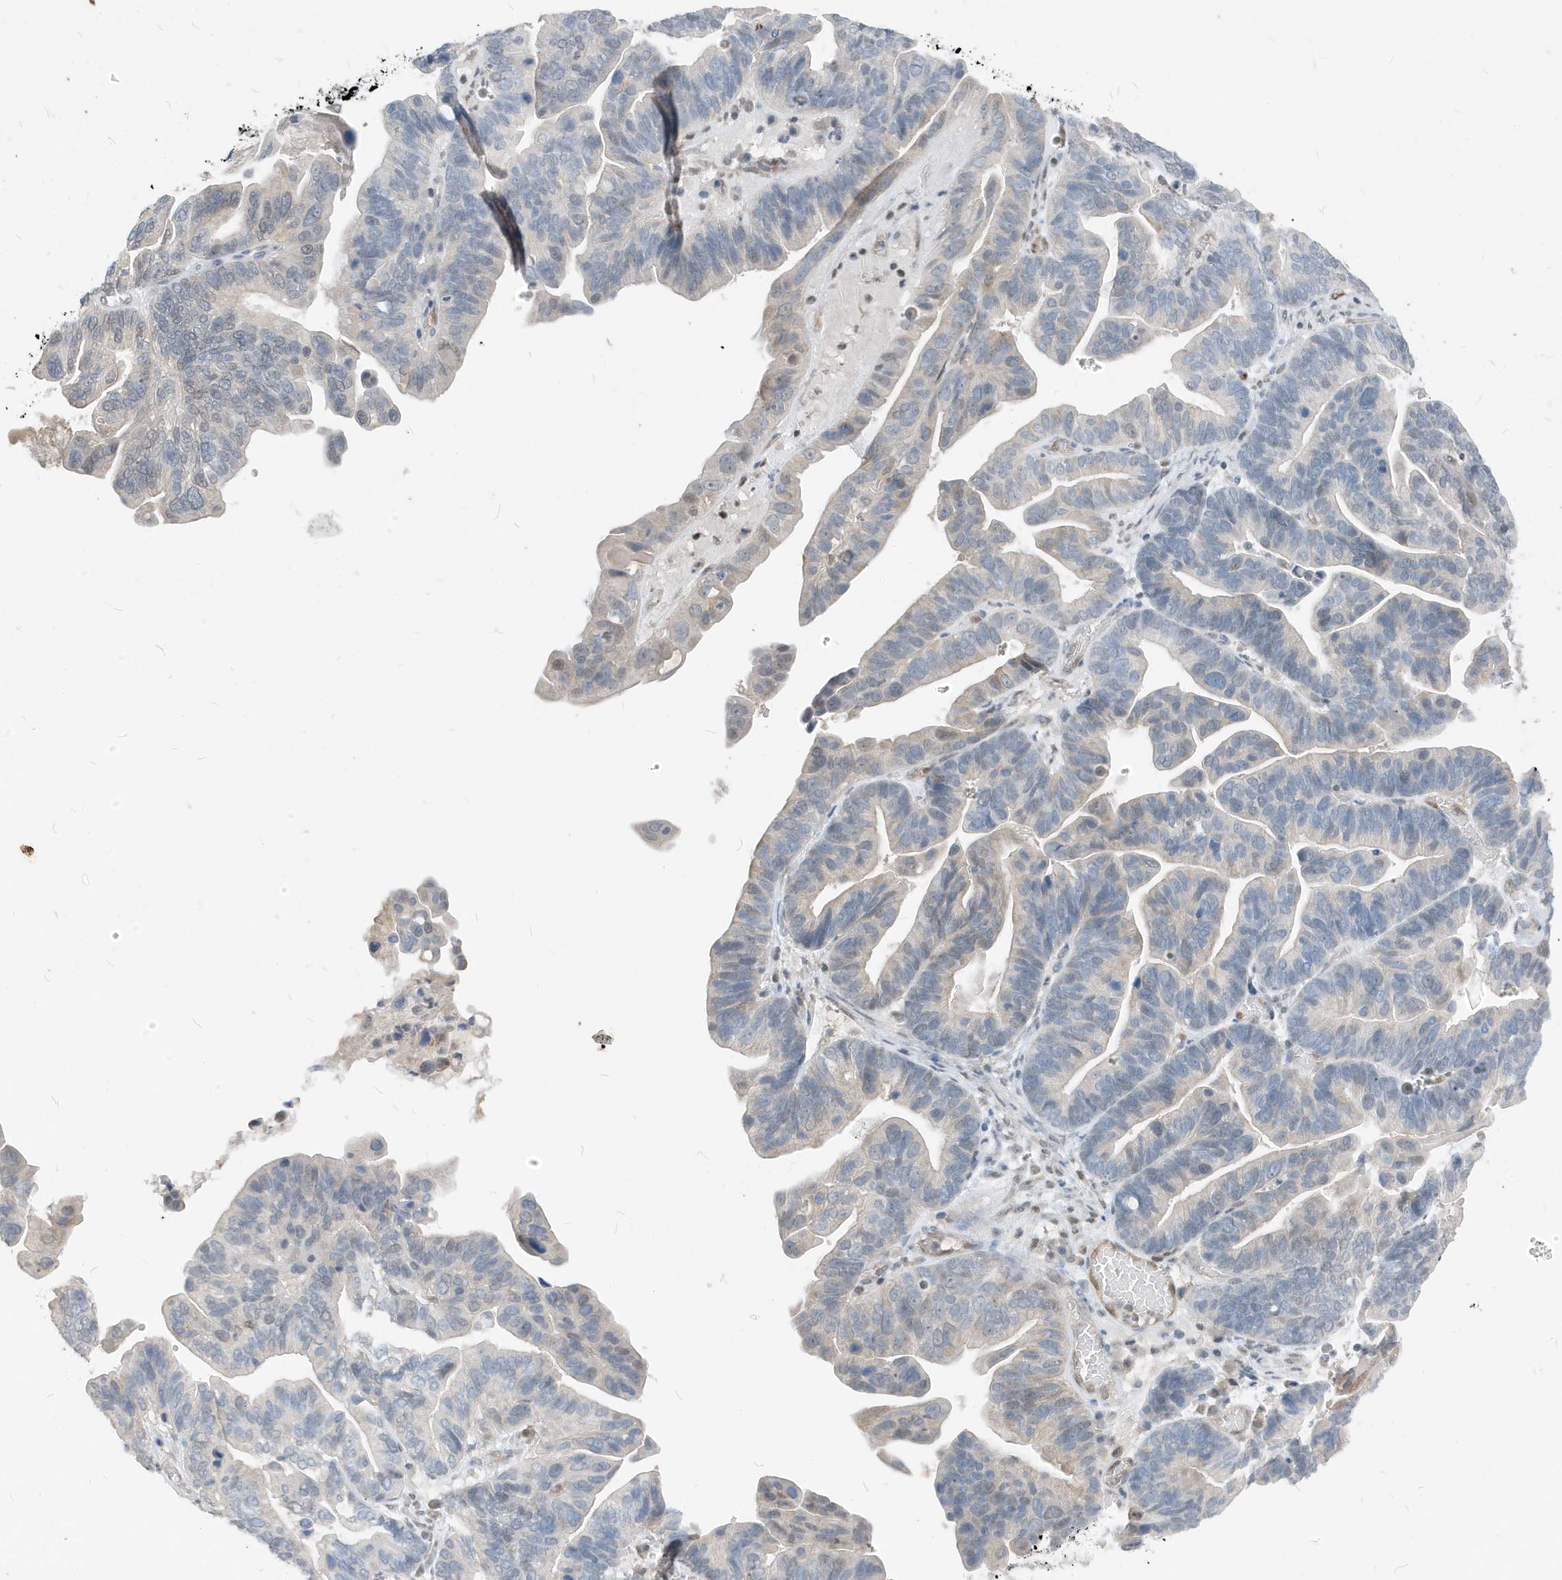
{"staining": {"intensity": "weak", "quantity": "<25%", "location": "nuclear"}, "tissue": "ovarian cancer", "cell_type": "Tumor cells", "image_type": "cancer", "snomed": [{"axis": "morphology", "description": "Cystadenocarcinoma, serous, NOS"}, {"axis": "topography", "description": "Ovary"}], "caption": "This image is of ovarian cancer (serous cystadenocarcinoma) stained with immunohistochemistry (IHC) to label a protein in brown with the nuclei are counter-stained blue. There is no expression in tumor cells.", "gene": "NCOA7", "patient": {"sex": "female", "age": 56}}